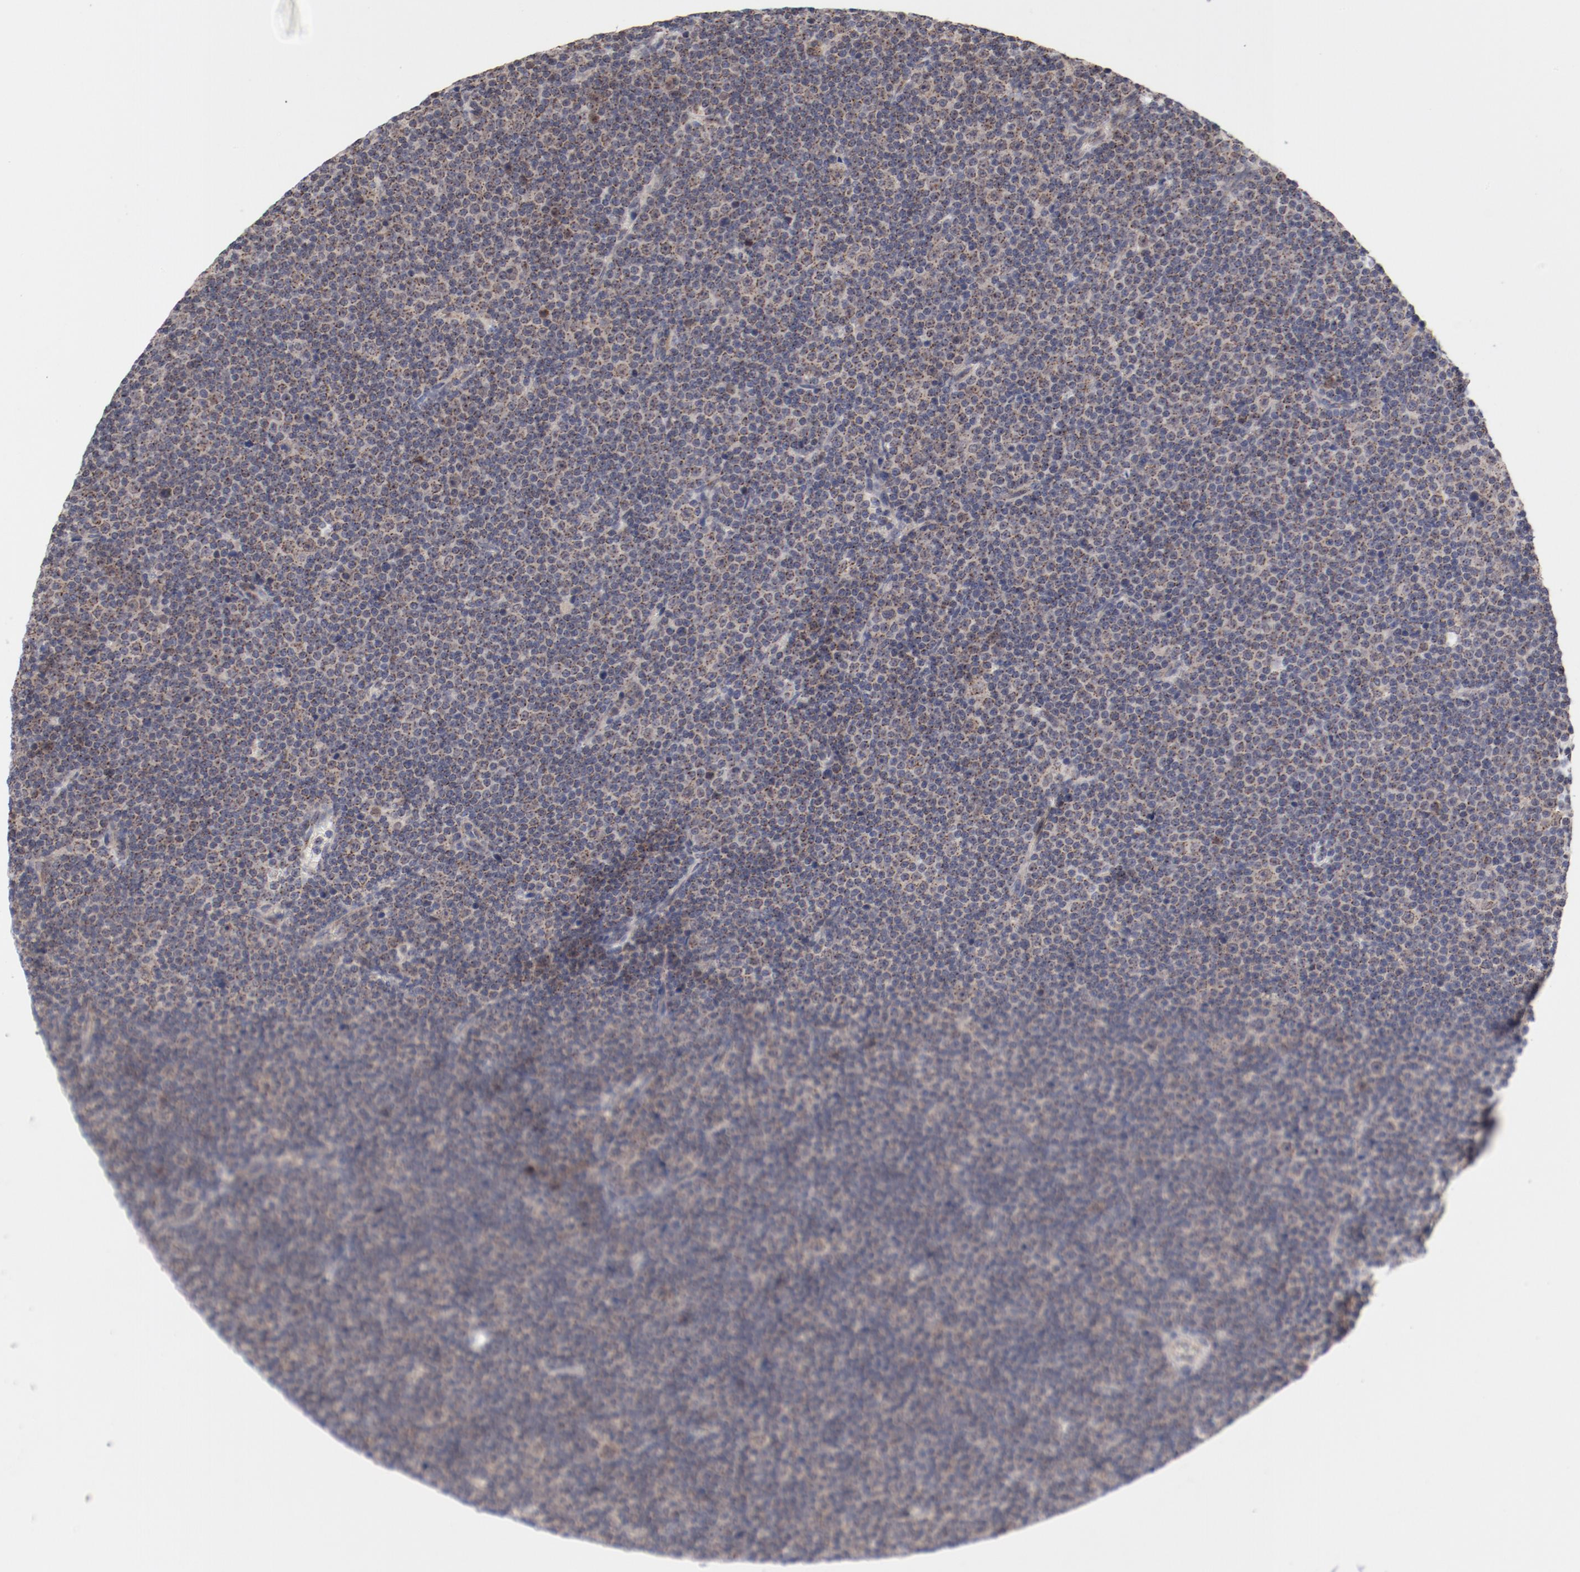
{"staining": {"intensity": "weak", "quantity": ">75%", "location": "cytoplasmic/membranous"}, "tissue": "lymphoma", "cell_type": "Tumor cells", "image_type": "cancer", "snomed": [{"axis": "morphology", "description": "Malignant lymphoma, non-Hodgkin's type, Low grade"}, {"axis": "topography", "description": "Lymph node"}], "caption": "Immunohistochemistry (IHC) image of neoplastic tissue: human lymphoma stained using IHC displays low levels of weak protein expression localized specifically in the cytoplasmic/membranous of tumor cells, appearing as a cytoplasmic/membranous brown color.", "gene": "RPL12", "patient": {"sex": "female", "age": 67}}